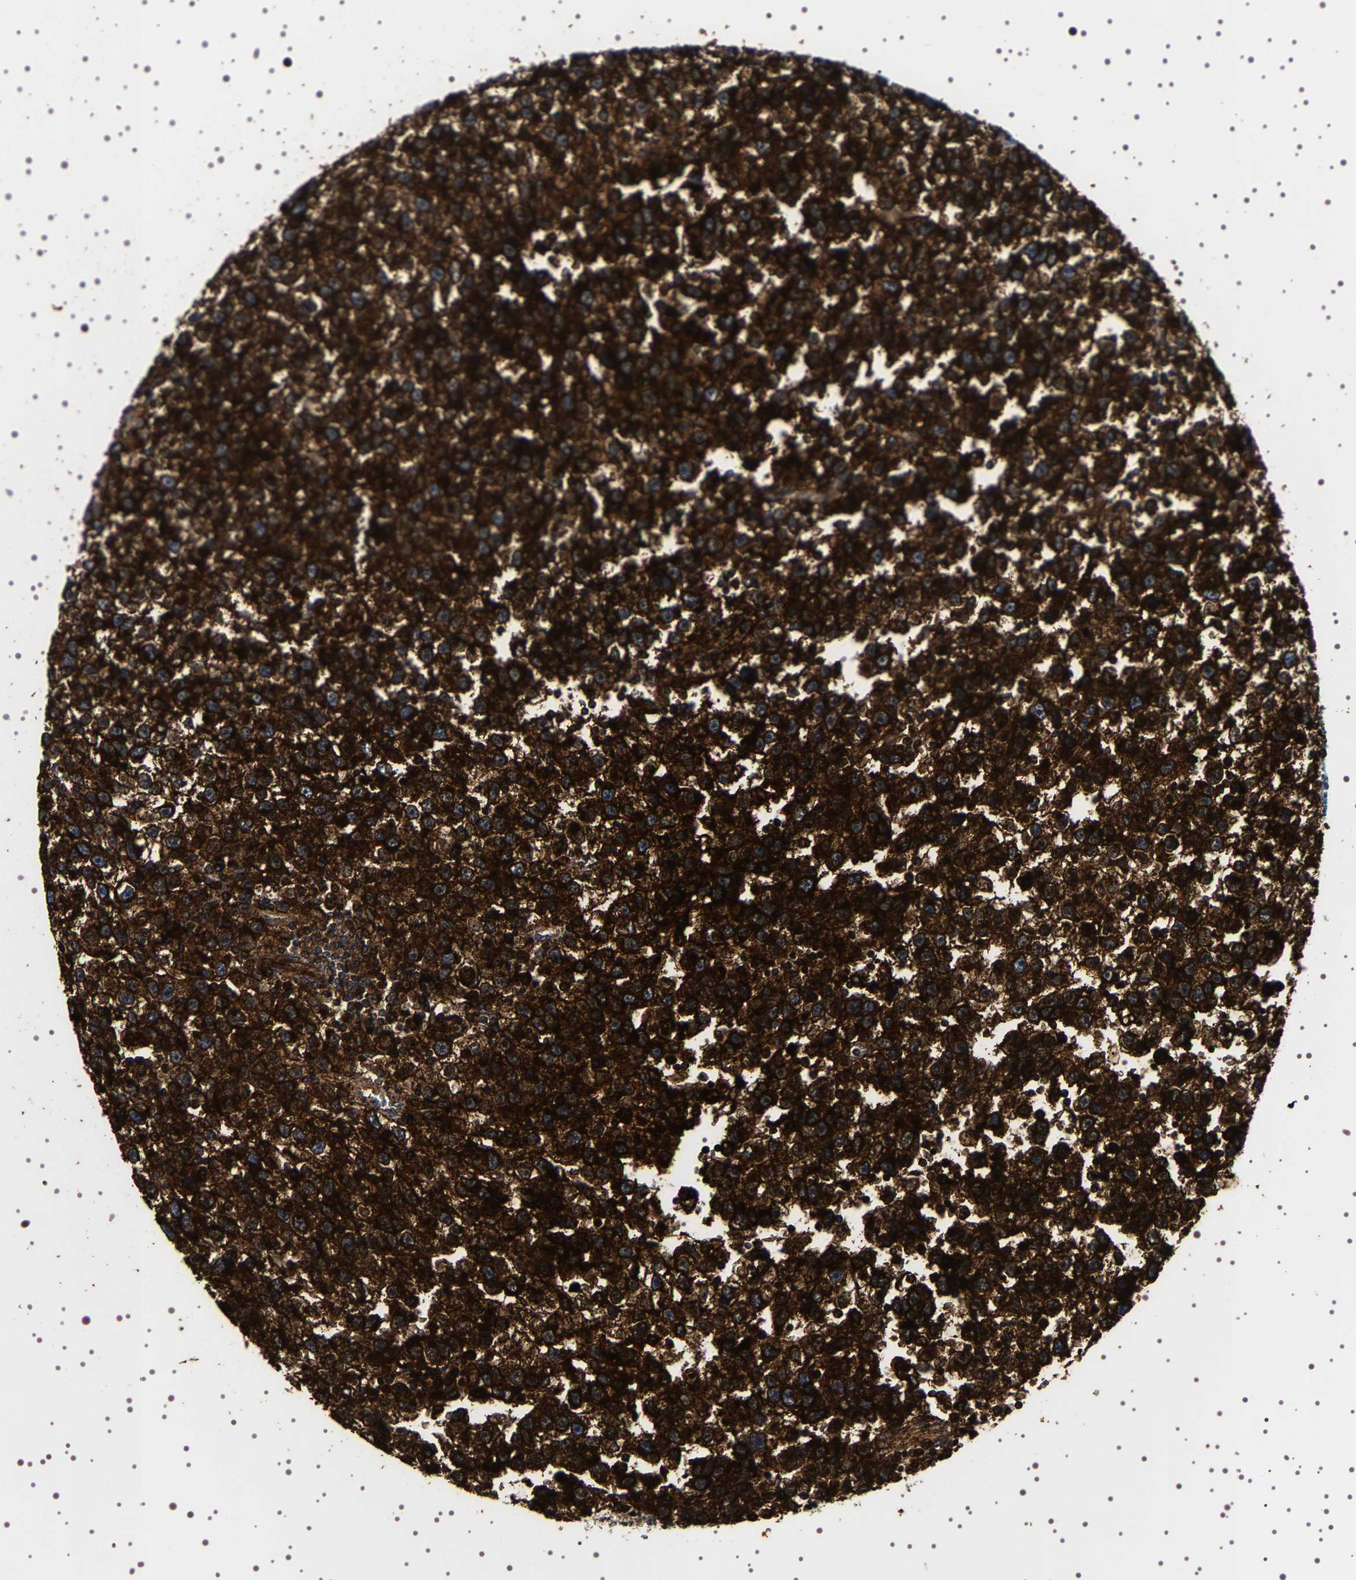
{"staining": {"intensity": "strong", "quantity": ">75%", "location": "cytoplasmic/membranous"}, "tissue": "testis cancer", "cell_type": "Tumor cells", "image_type": "cancer", "snomed": [{"axis": "morphology", "description": "Seminoma, NOS"}, {"axis": "topography", "description": "Testis"}], "caption": "A brown stain highlights strong cytoplasmic/membranous expression of a protein in testis cancer (seminoma) tumor cells.", "gene": "ALPL", "patient": {"sex": "male", "age": 33}}